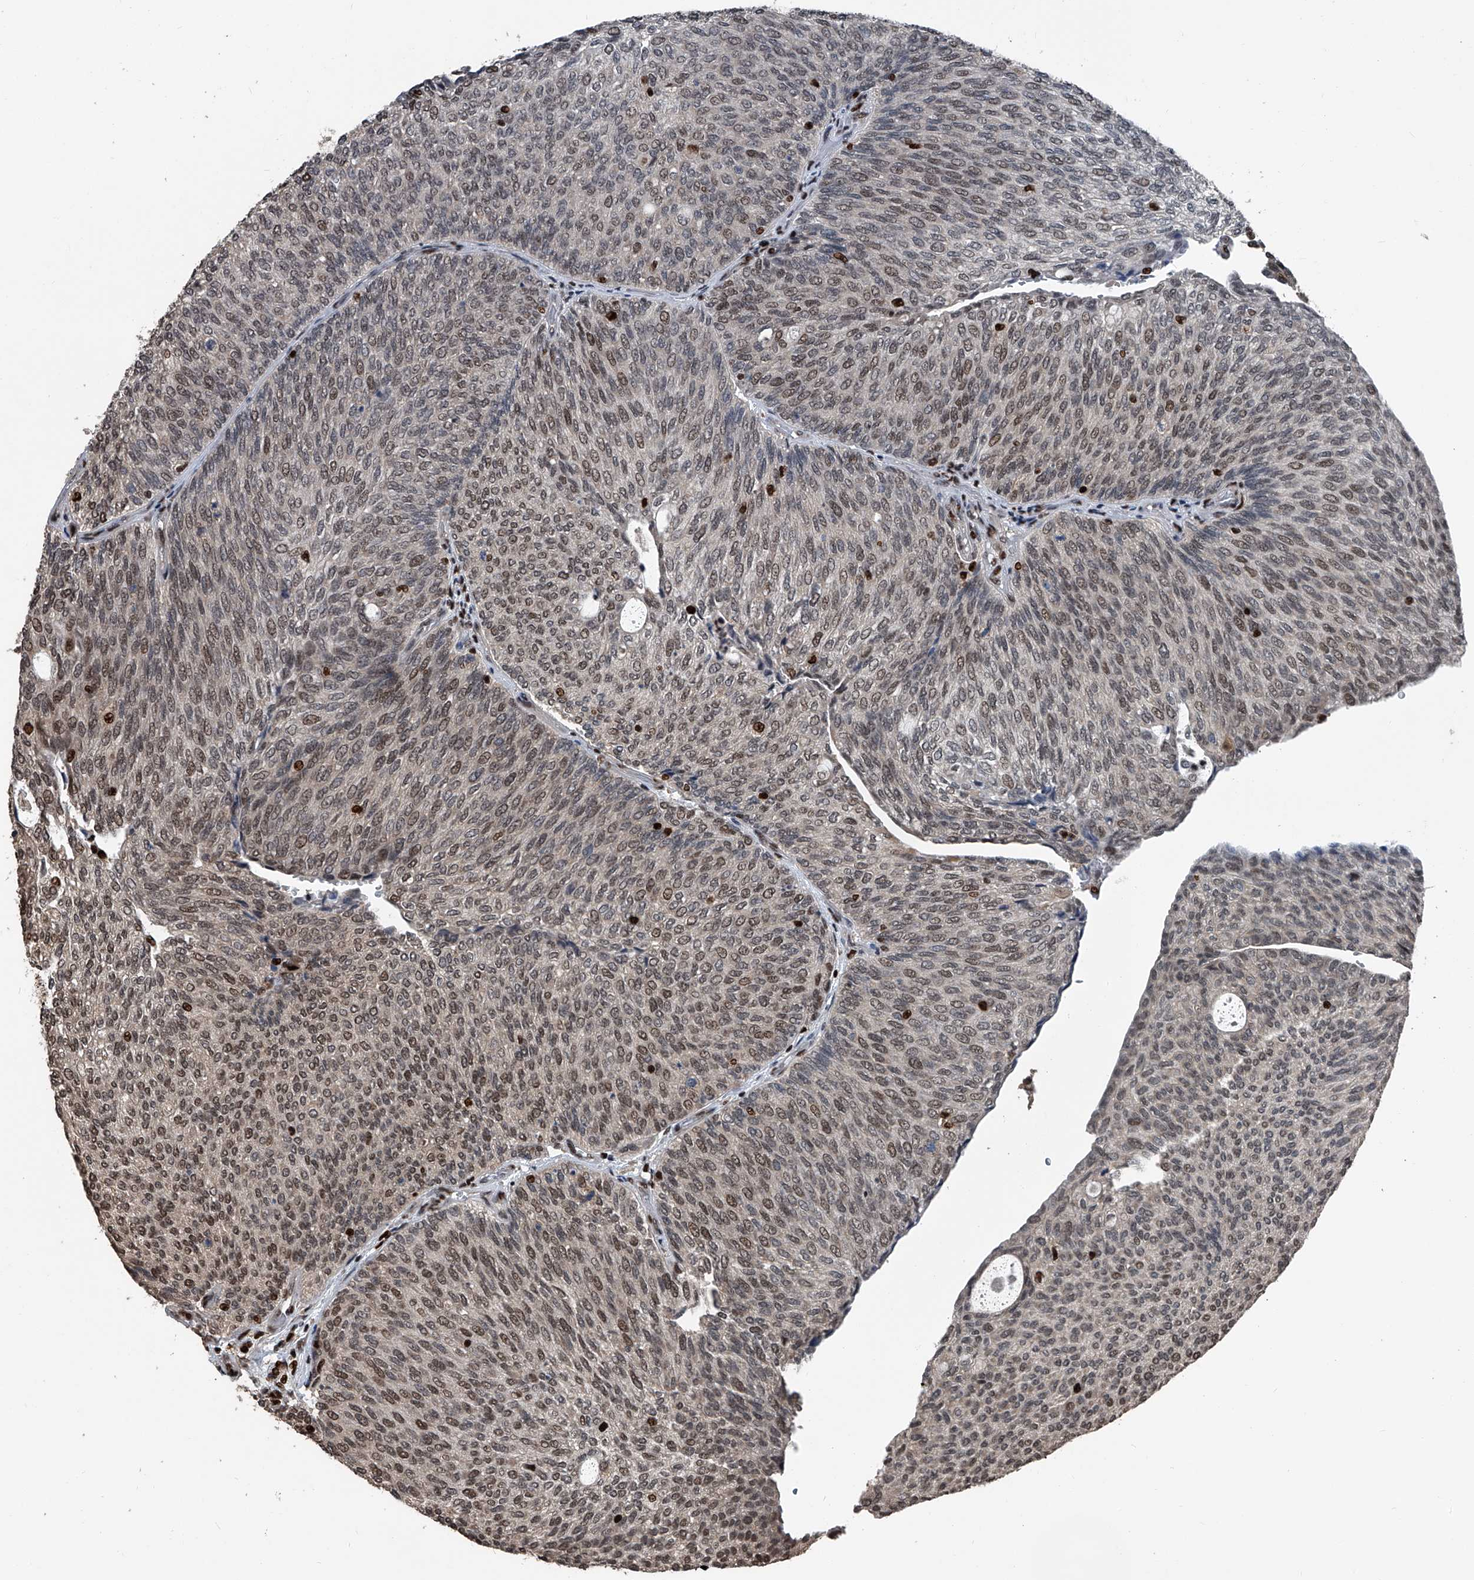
{"staining": {"intensity": "moderate", "quantity": "25%-75%", "location": "nuclear"}, "tissue": "urothelial cancer", "cell_type": "Tumor cells", "image_type": "cancer", "snomed": [{"axis": "morphology", "description": "Urothelial carcinoma, Low grade"}, {"axis": "topography", "description": "Urinary bladder"}], "caption": "IHC (DAB (3,3'-diaminobenzidine)) staining of human low-grade urothelial carcinoma shows moderate nuclear protein staining in approximately 25%-75% of tumor cells.", "gene": "FKBP5", "patient": {"sex": "female", "age": 79}}